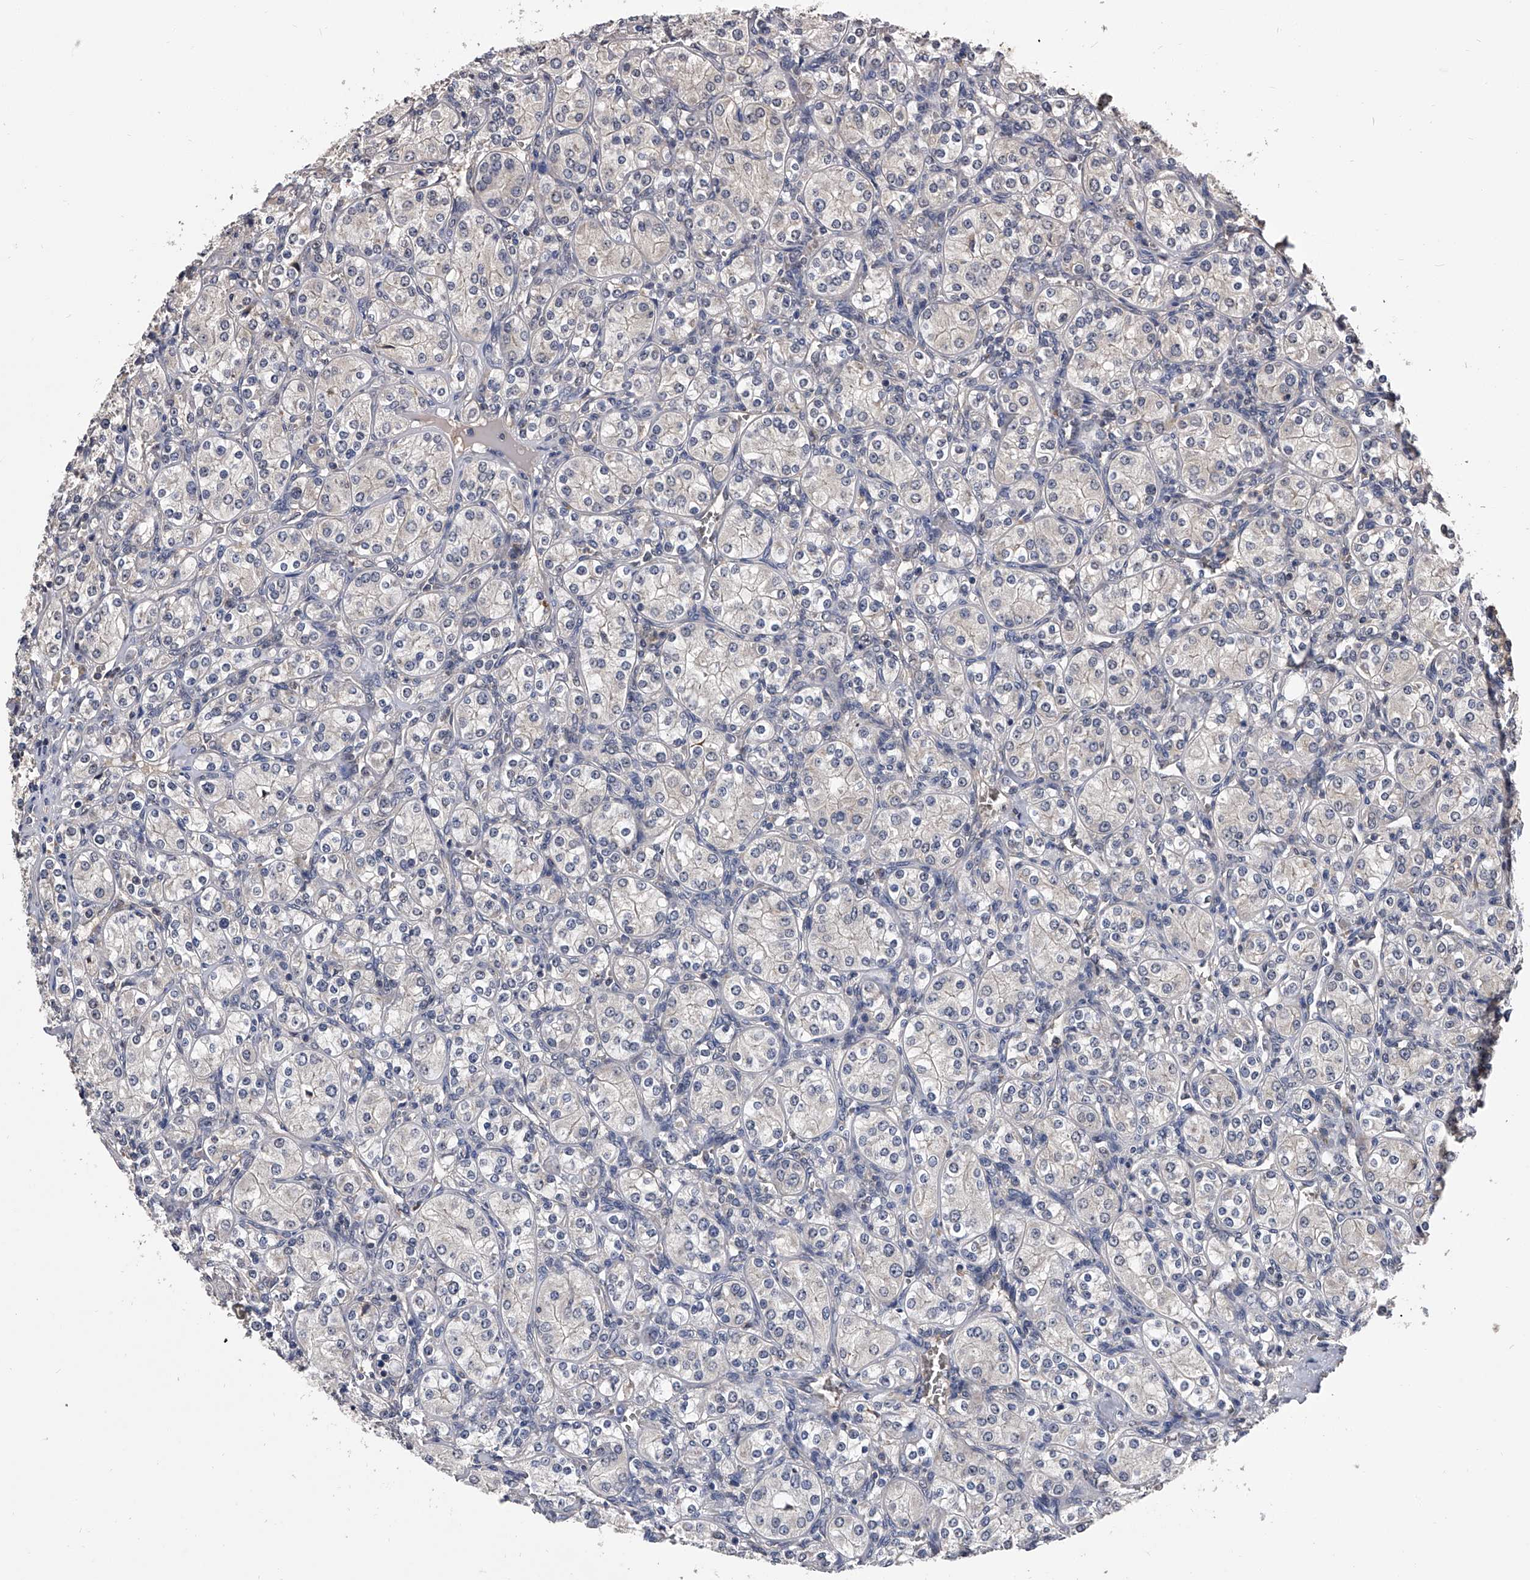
{"staining": {"intensity": "negative", "quantity": "none", "location": "none"}, "tissue": "renal cancer", "cell_type": "Tumor cells", "image_type": "cancer", "snomed": [{"axis": "morphology", "description": "Adenocarcinoma, NOS"}, {"axis": "topography", "description": "Kidney"}], "caption": "Tumor cells are negative for brown protein staining in renal cancer (adenocarcinoma).", "gene": "EFCAB7", "patient": {"sex": "male", "age": 77}}